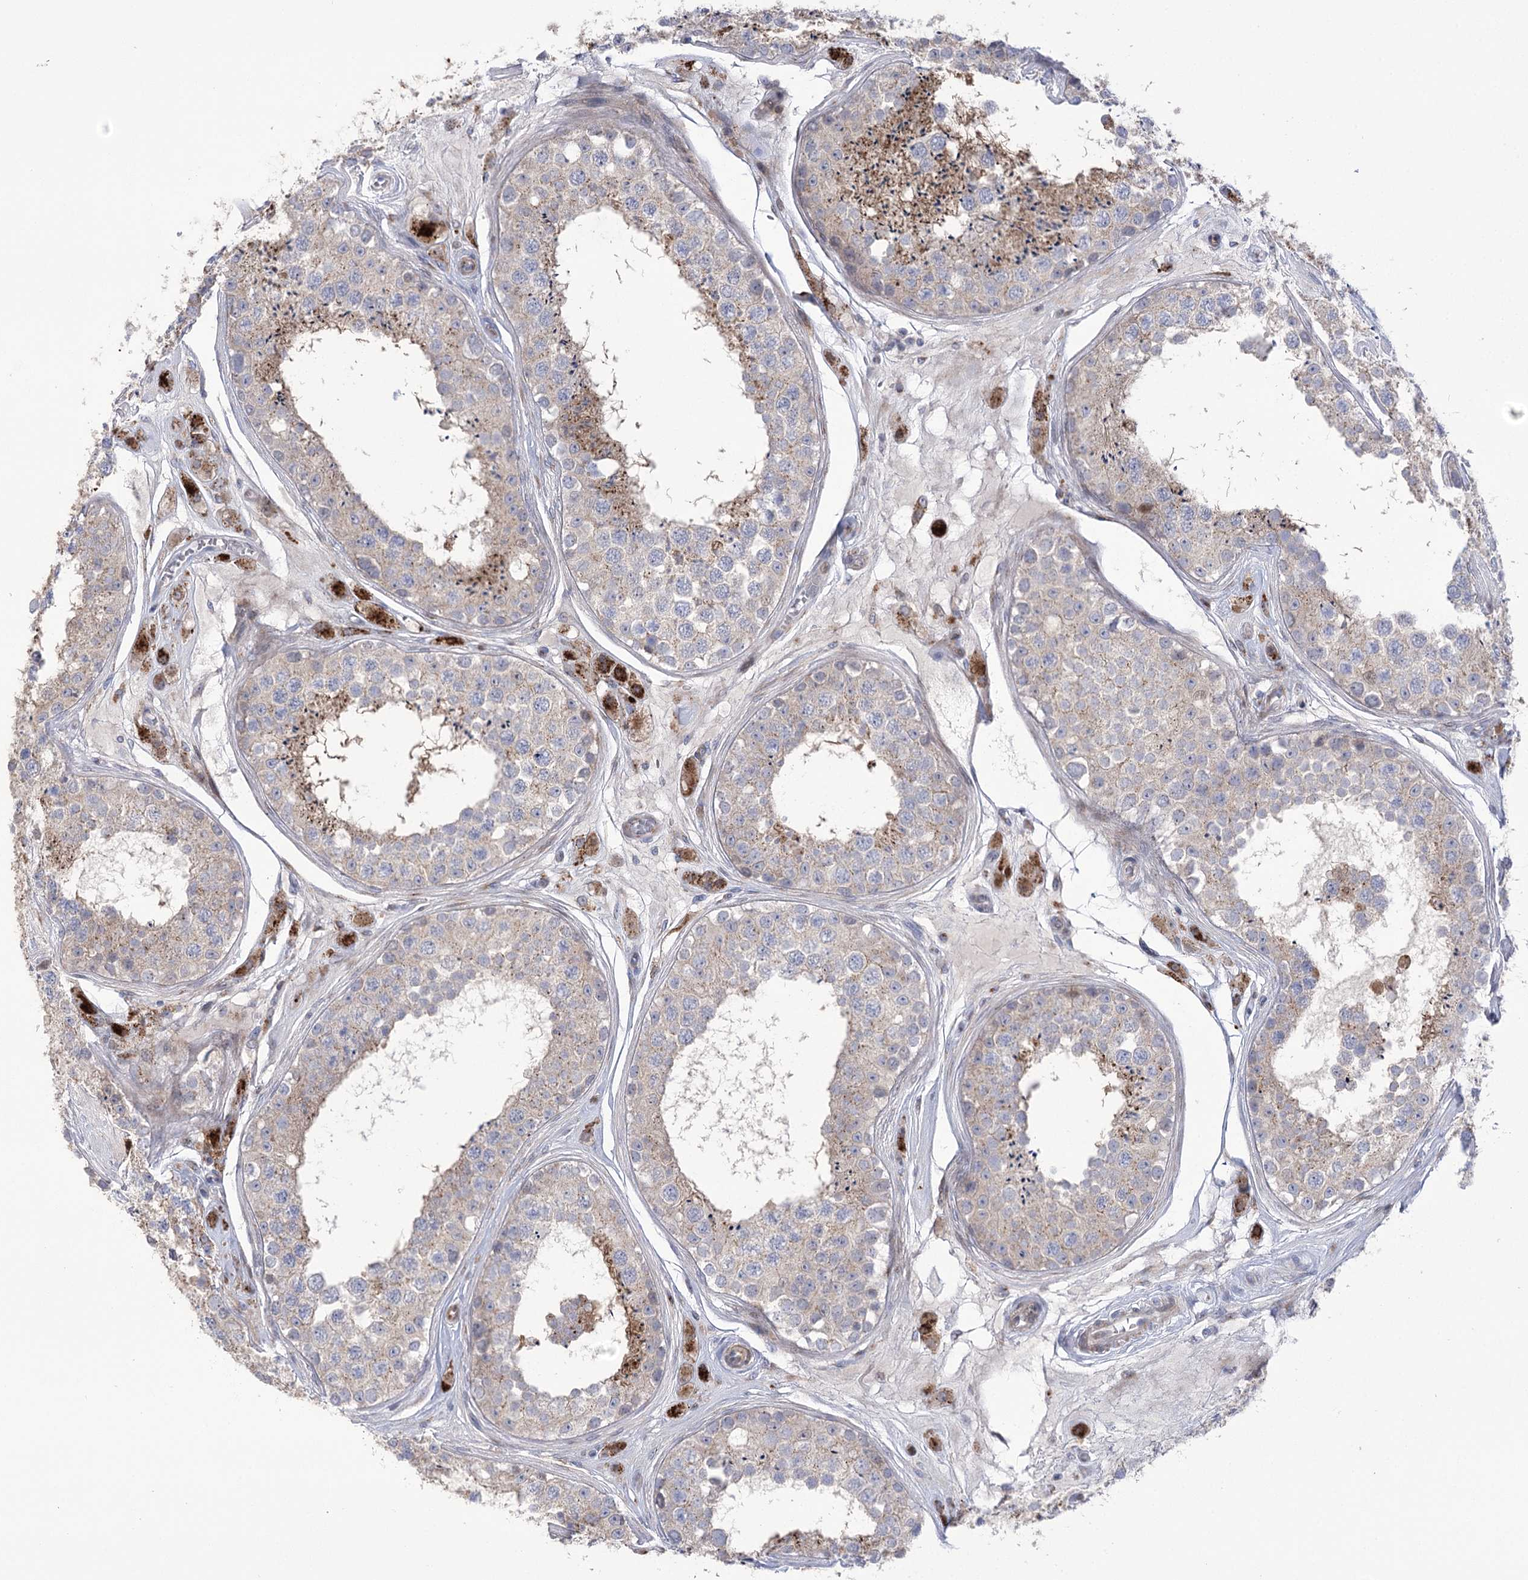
{"staining": {"intensity": "moderate", "quantity": "<25%", "location": "cytoplasmic/membranous"}, "tissue": "testis", "cell_type": "Cells in seminiferous ducts", "image_type": "normal", "snomed": [{"axis": "morphology", "description": "Normal tissue, NOS"}, {"axis": "topography", "description": "Testis"}], "caption": "Protein expression analysis of normal testis shows moderate cytoplasmic/membranous staining in about <25% of cells in seminiferous ducts.", "gene": "NME7", "patient": {"sex": "male", "age": 25}}